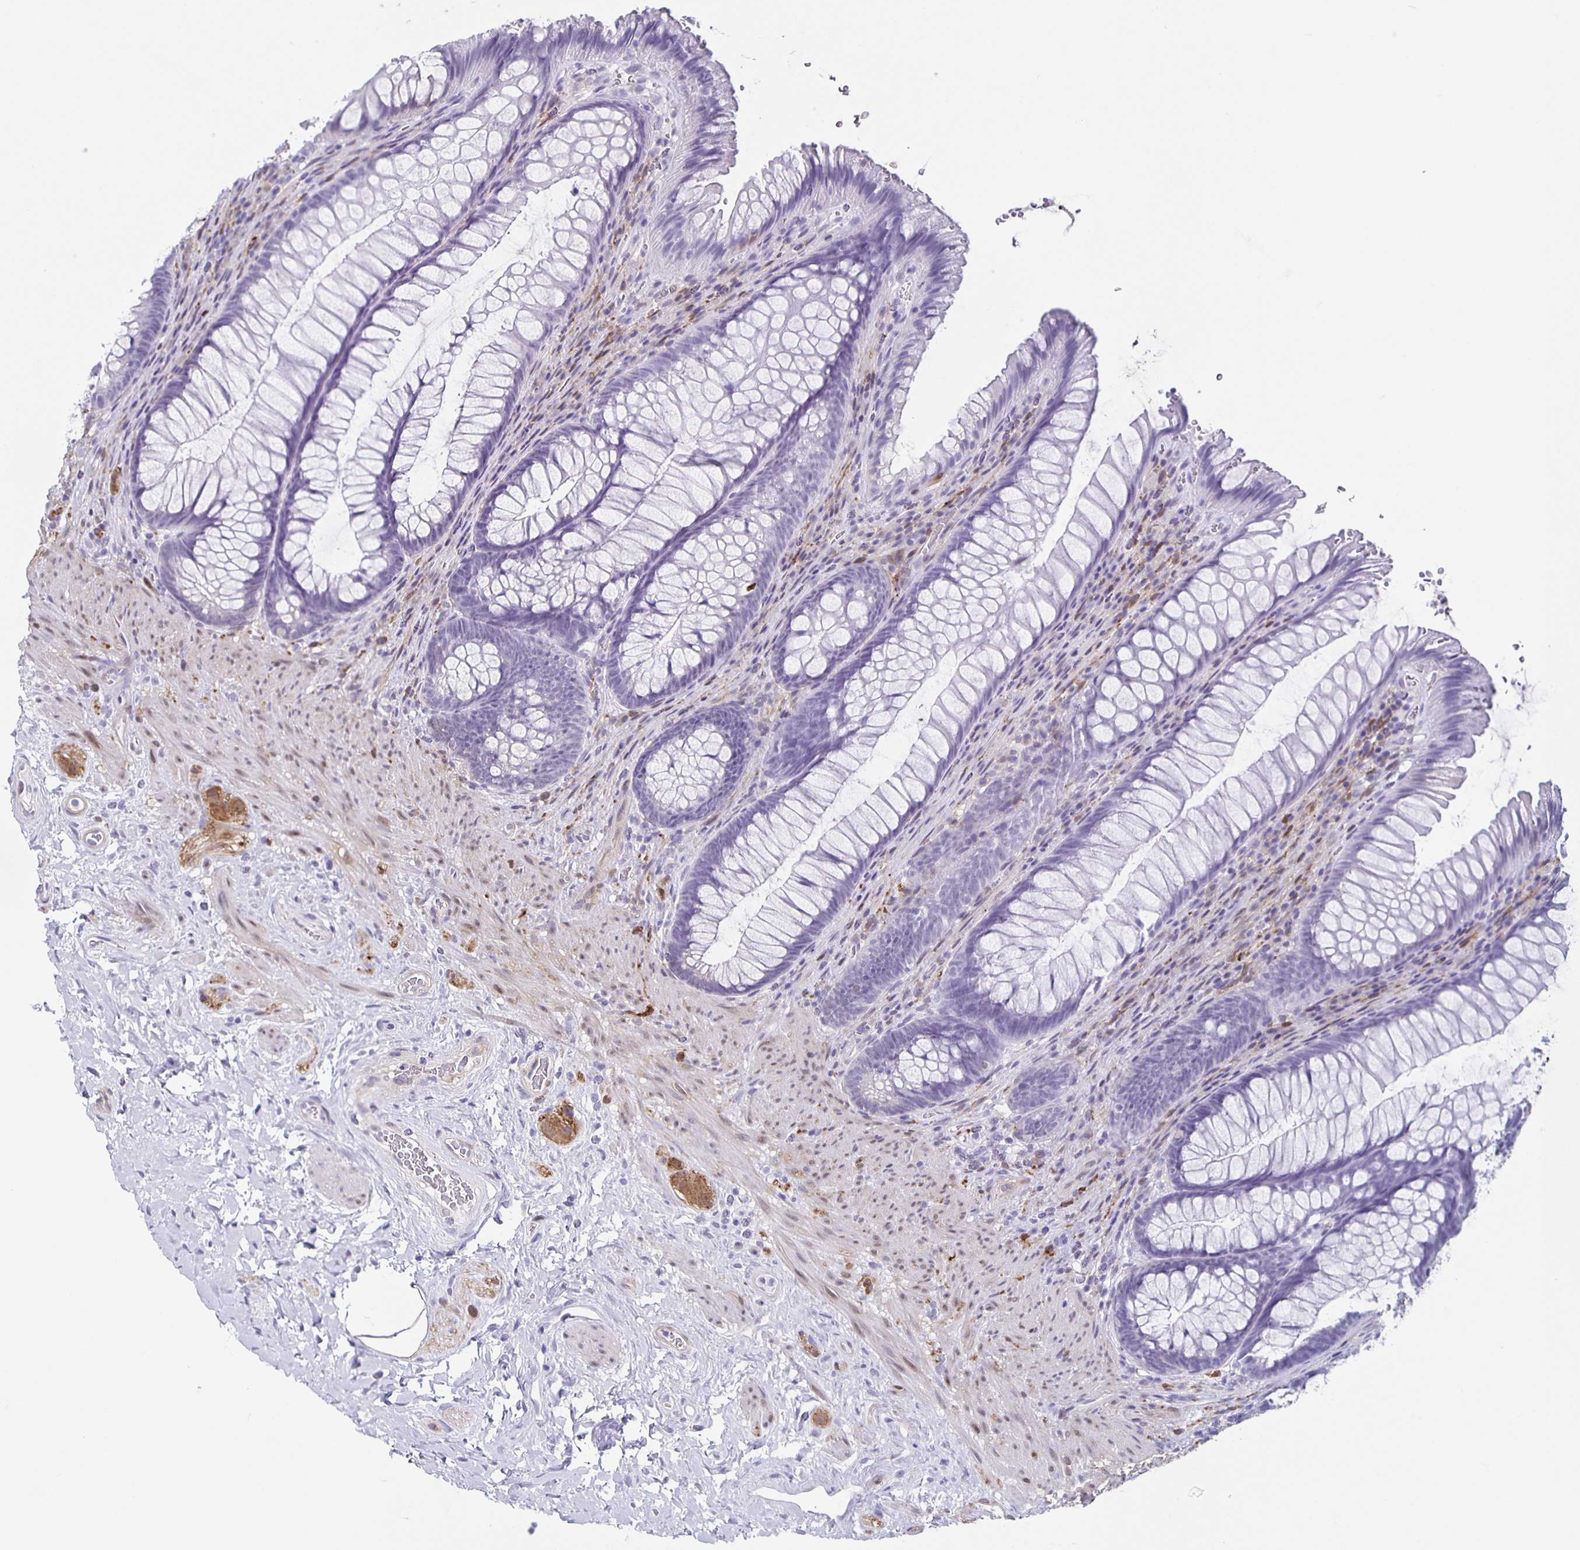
{"staining": {"intensity": "negative", "quantity": "none", "location": "none"}, "tissue": "rectum", "cell_type": "Glandular cells", "image_type": "normal", "snomed": [{"axis": "morphology", "description": "Normal tissue, NOS"}, {"axis": "topography", "description": "Rectum"}], "caption": "An immunohistochemistry (IHC) photomicrograph of normal rectum is shown. There is no staining in glandular cells of rectum. (DAB (3,3'-diaminobenzidine) immunohistochemistry (IHC), high magnification).", "gene": "TPPP", "patient": {"sex": "male", "age": 53}}